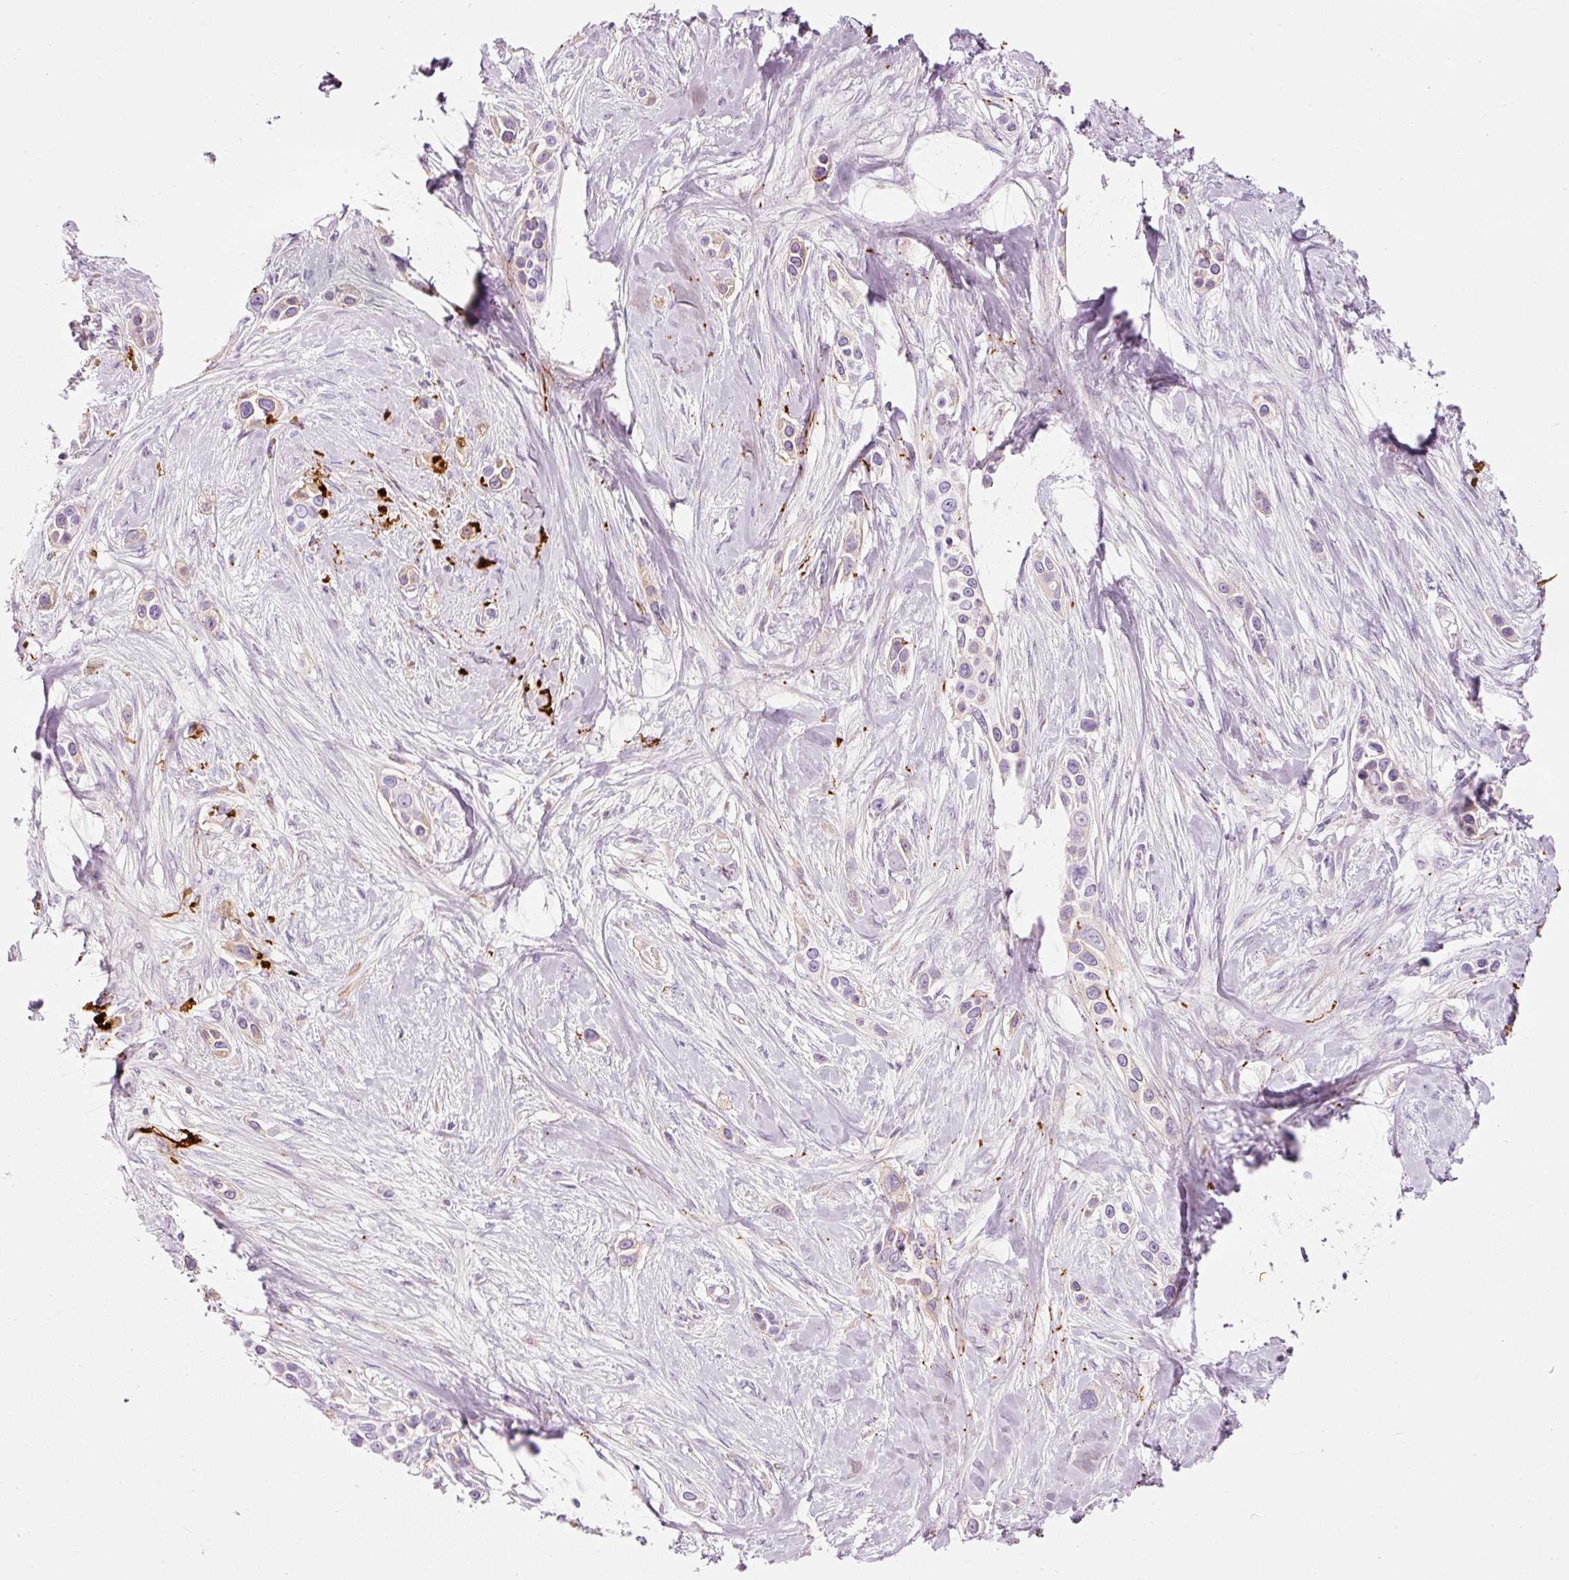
{"staining": {"intensity": "negative", "quantity": "none", "location": "none"}, "tissue": "skin cancer", "cell_type": "Tumor cells", "image_type": "cancer", "snomed": [{"axis": "morphology", "description": "Squamous cell carcinoma, NOS"}, {"axis": "topography", "description": "Skin"}], "caption": "This is a image of immunohistochemistry staining of squamous cell carcinoma (skin), which shows no positivity in tumor cells. Brightfield microscopy of immunohistochemistry (IHC) stained with DAB (3,3'-diaminobenzidine) (brown) and hematoxylin (blue), captured at high magnification.", "gene": "MFAP4", "patient": {"sex": "female", "age": 69}}